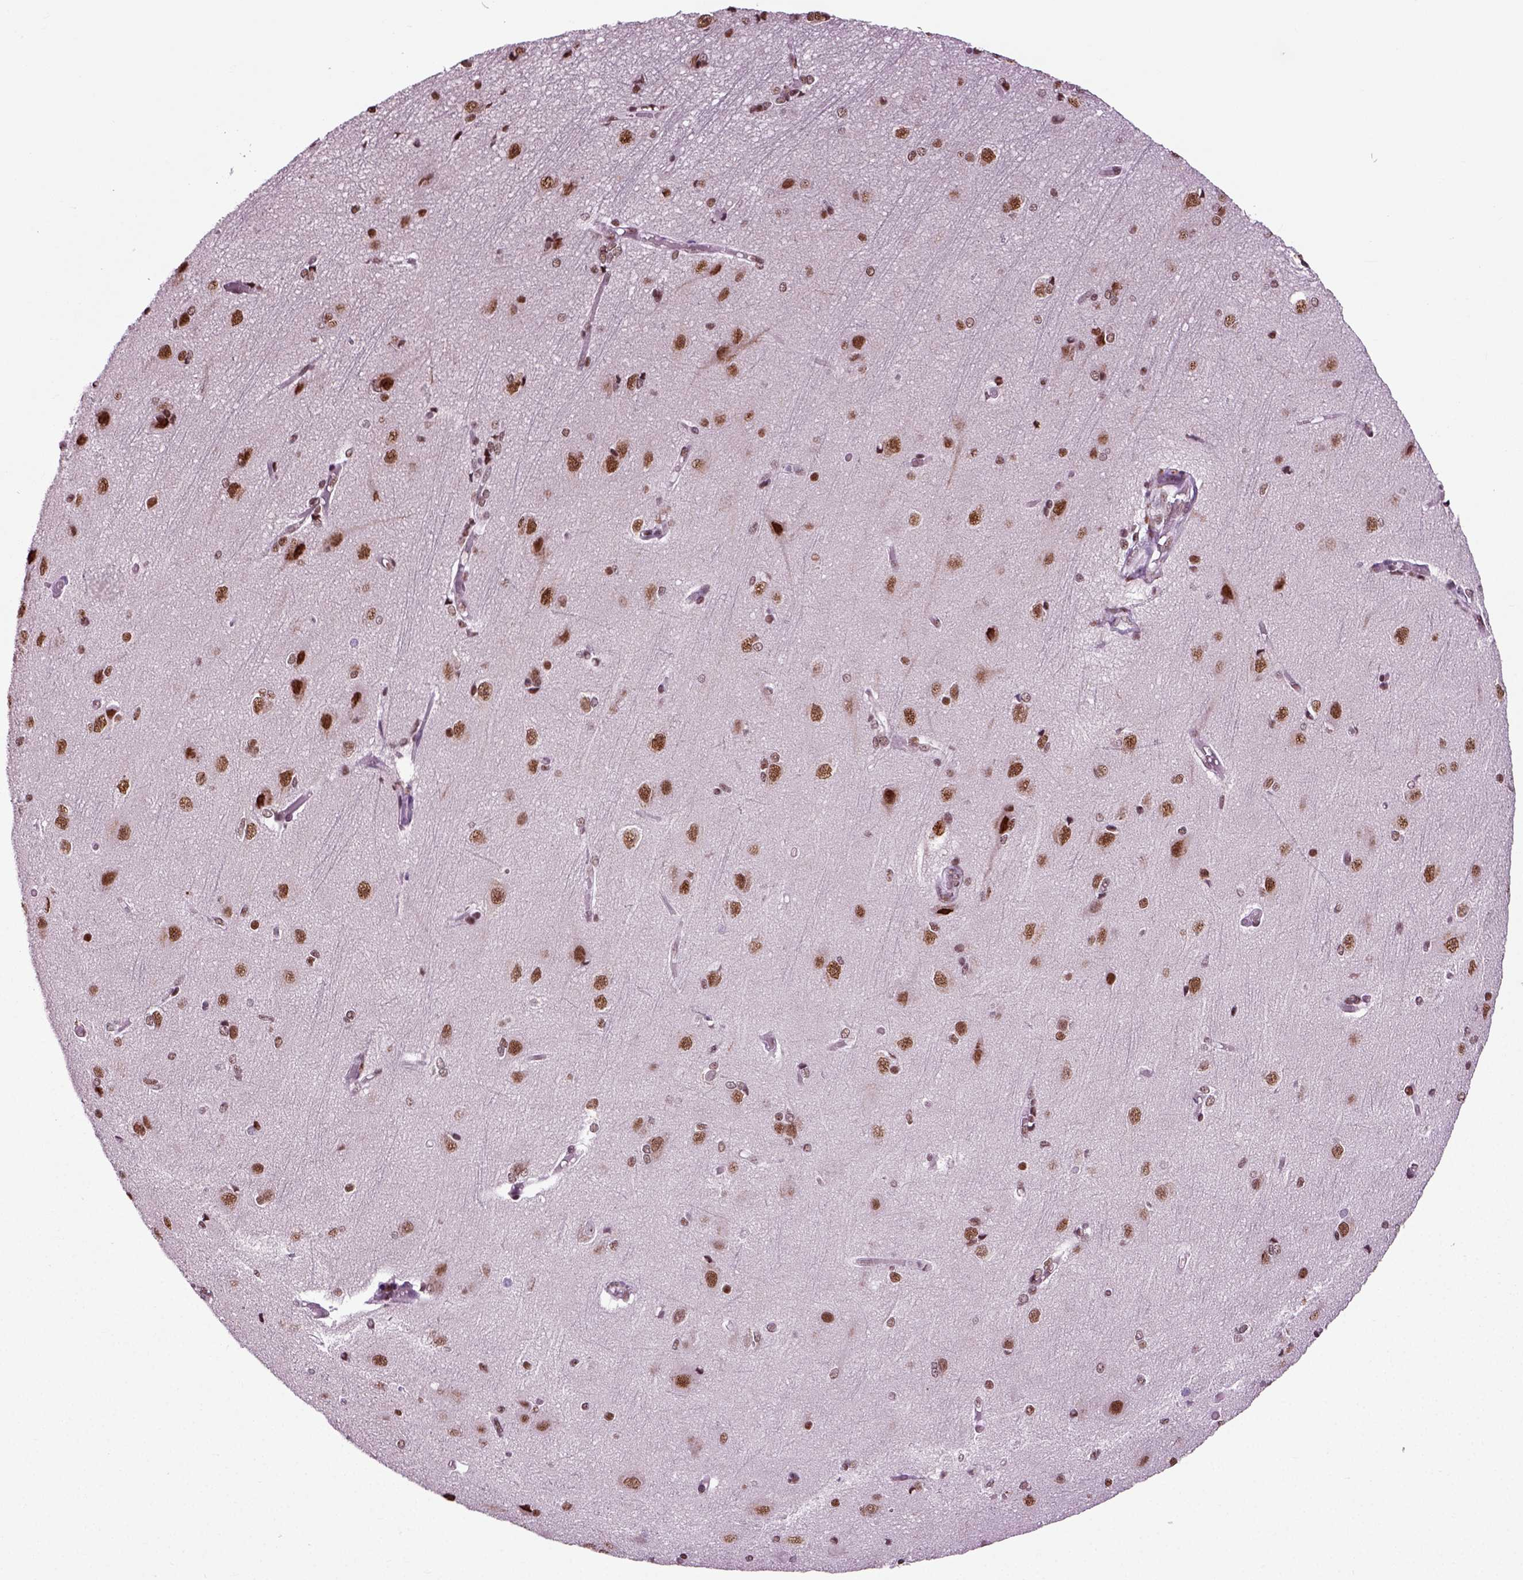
{"staining": {"intensity": "negative", "quantity": "none", "location": "none"}, "tissue": "cerebral cortex", "cell_type": "Endothelial cells", "image_type": "normal", "snomed": [{"axis": "morphology", "description": "Normal tissue, NOS"}, {"axis": "topography", "description": "Cerebral cortex"}], "caption": "DAB immunohistochemical staining of unremarkable human cerebral cortex displays no significant expression in endothelial cells.", "gene": "RCOR3", "patient": {"sex": "male", "age": 37}}